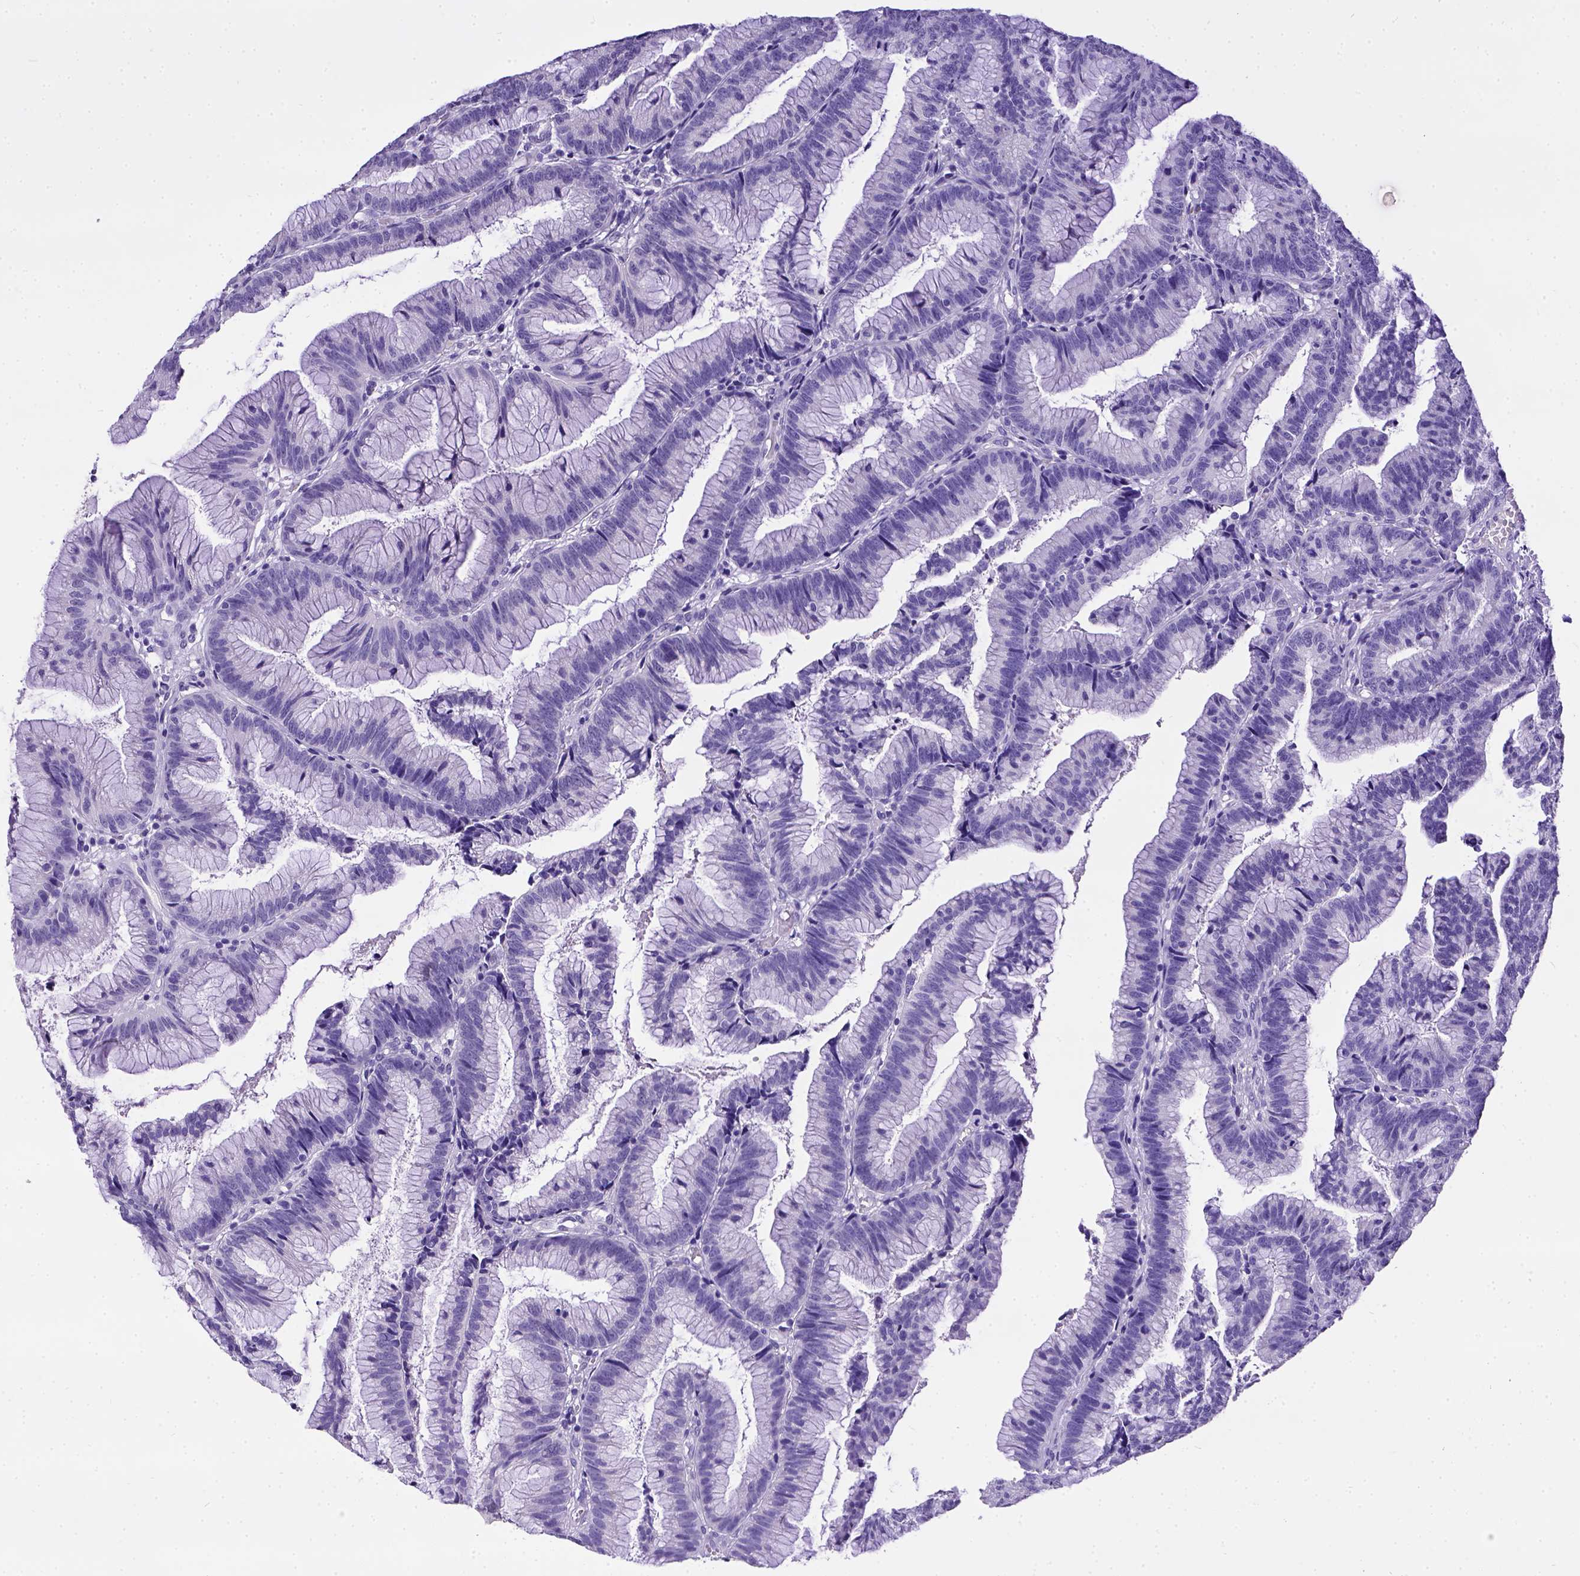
{"staining": {"intensity": "negative", "quantity": "none", "location": "none"}, "tissue": "colorectal cancer", "cell_type": "Tumor cells", "image_type": "cancer", "snomed": [{"axis": "morphology", "description": "Adenocarcinoma, NOS"}, {"axis": "topography", "description": "Colon"}], "caption": "The histopathology image reveals no staining of tumor cells in colorectal cancer (adenocarcinoma).", "gene": "ESR1", "patient": {"sex": "female", "age": 78}}